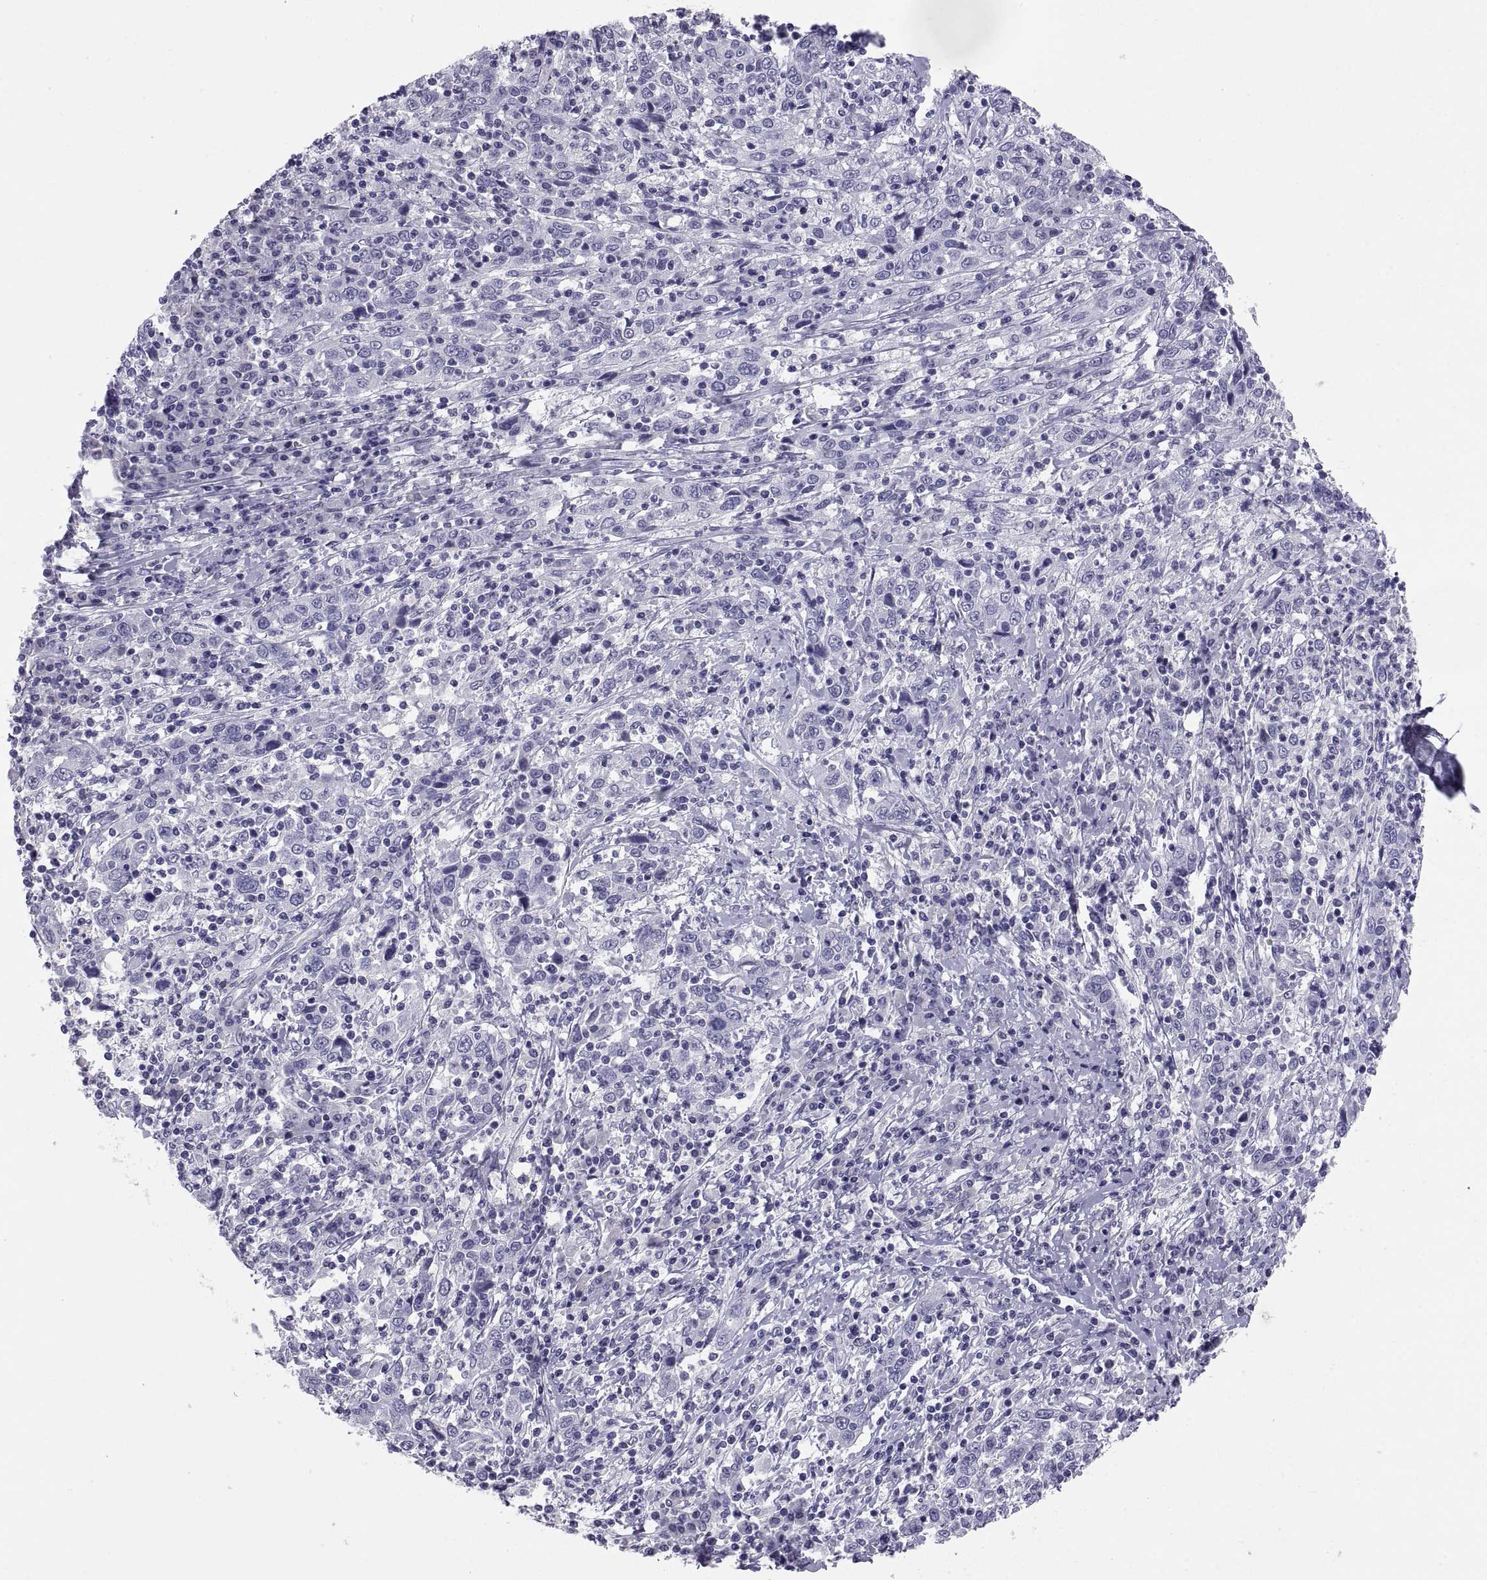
{"staining": {"intensity": "negative", "quantity": "none", "location": "none"}, "tissue": "cervical cancer", "cell_type": "Tumor cells", "image_type": "cancer", "snomed": [{"axis": "morphology", "description": "Squamous cell carcinoma, NOS"}, {"axis": "topography", "description": "Cervix"}], "caption": "Photomicrograph shows no protein positivity in tumor cells of cervical cancer tissue. (Brightfield microscopy of DAB IHC at high magnification).", "gene": "TEX13A", "patient": {"sex": "female", "age": 46}}